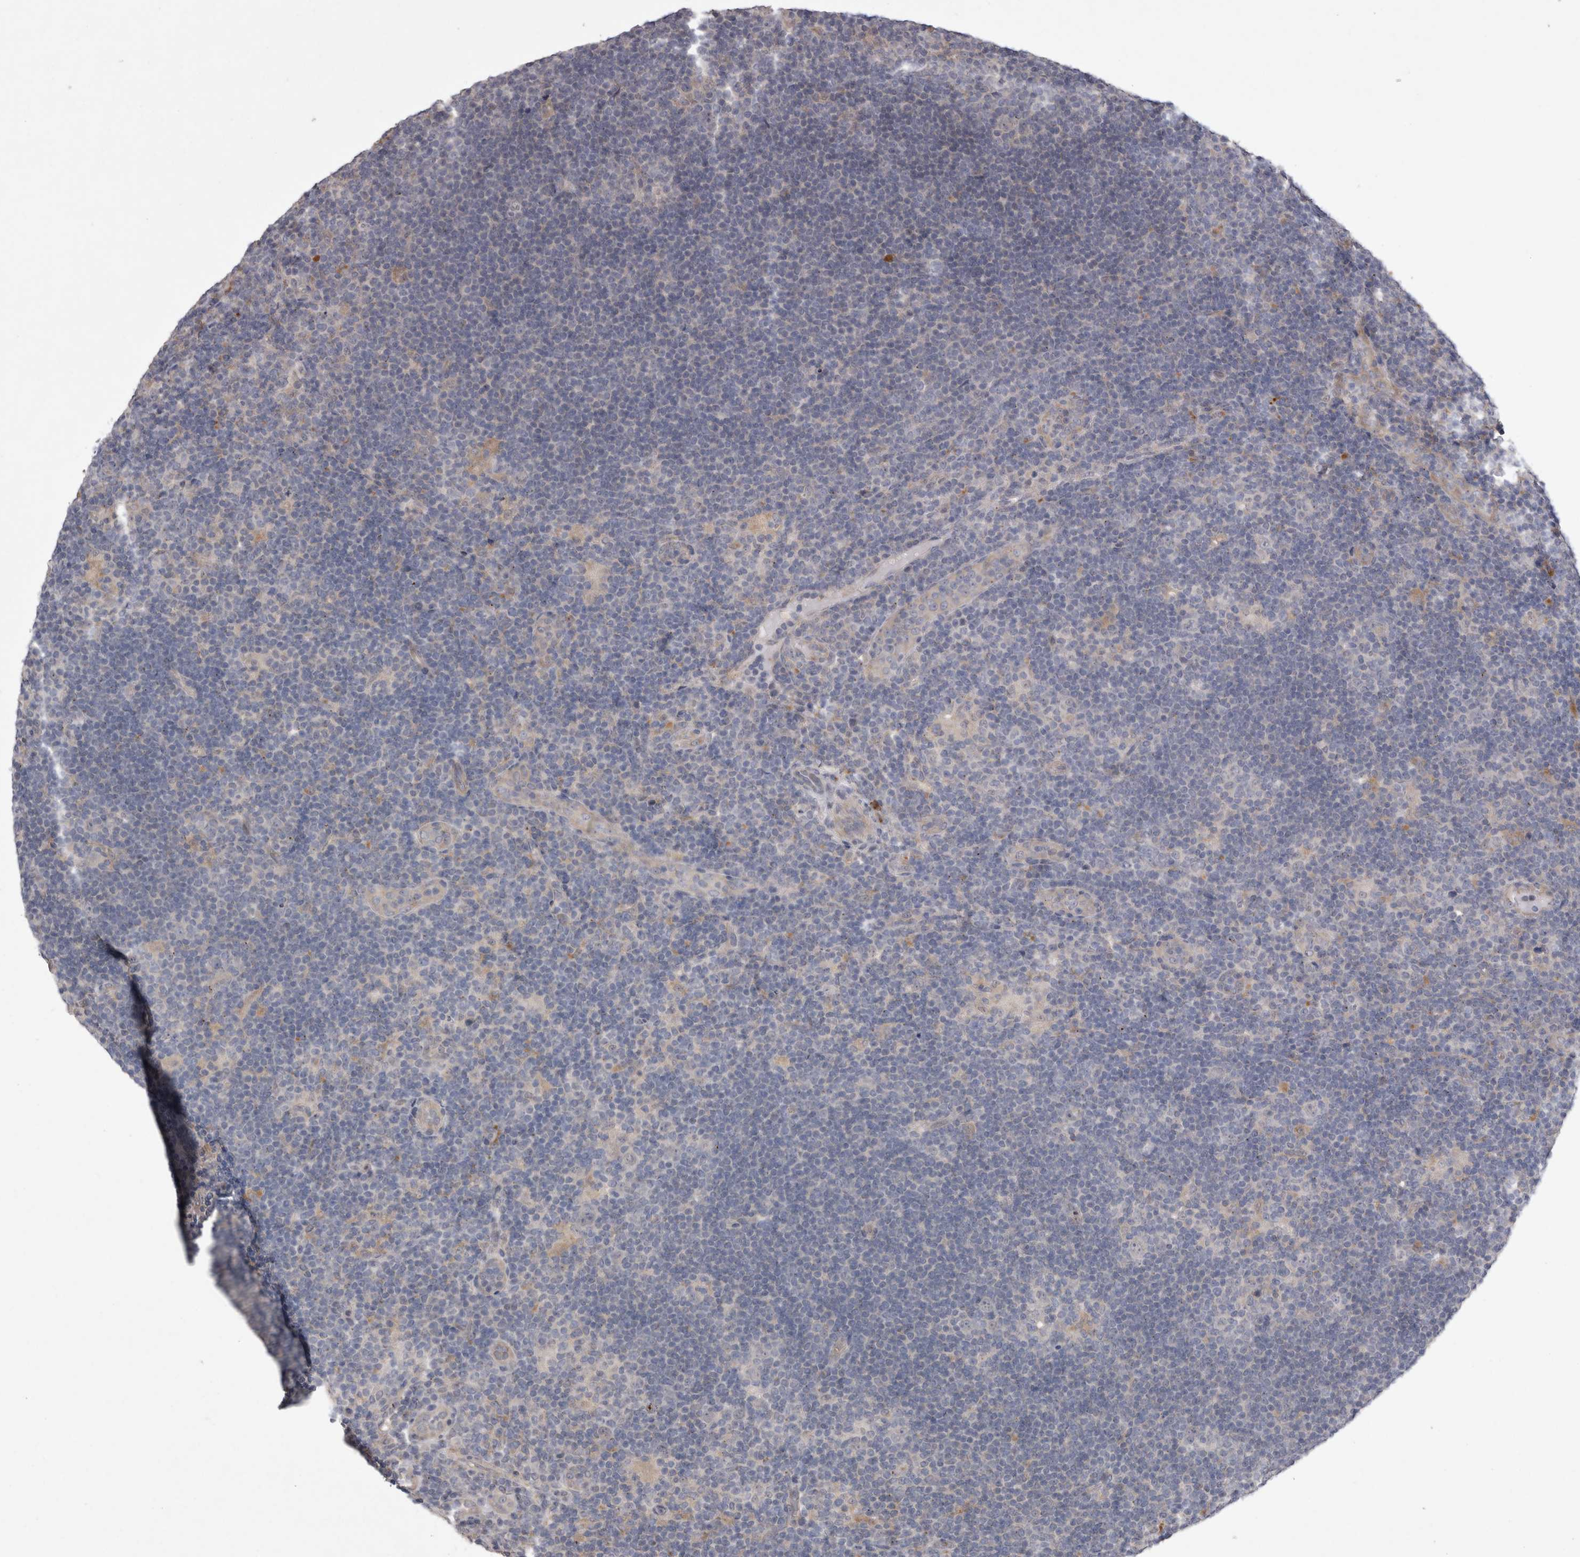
{"staining": {"intensity": "negative", "quantity": "none", "location": "none"}, "tissue": "lymphoma", "cell_type": "Tumor cells", "image_type": "cancer", "snomed": [{"axis": "morphology", "description": "Hodgkin's disease, NOS"}, {"axis": "topography", "description": "Lymph node"}], "caption": "Image shows no protein positivity in tumor cells of lymphoma tissue. The staining was performed using DAB to visualize the protein expression in brown, while the nuclei were stained in blue with hematoxylin (Magnification: 20x).", "gene": "CTBS", "patient": {"sex": "female", "age": 57}}